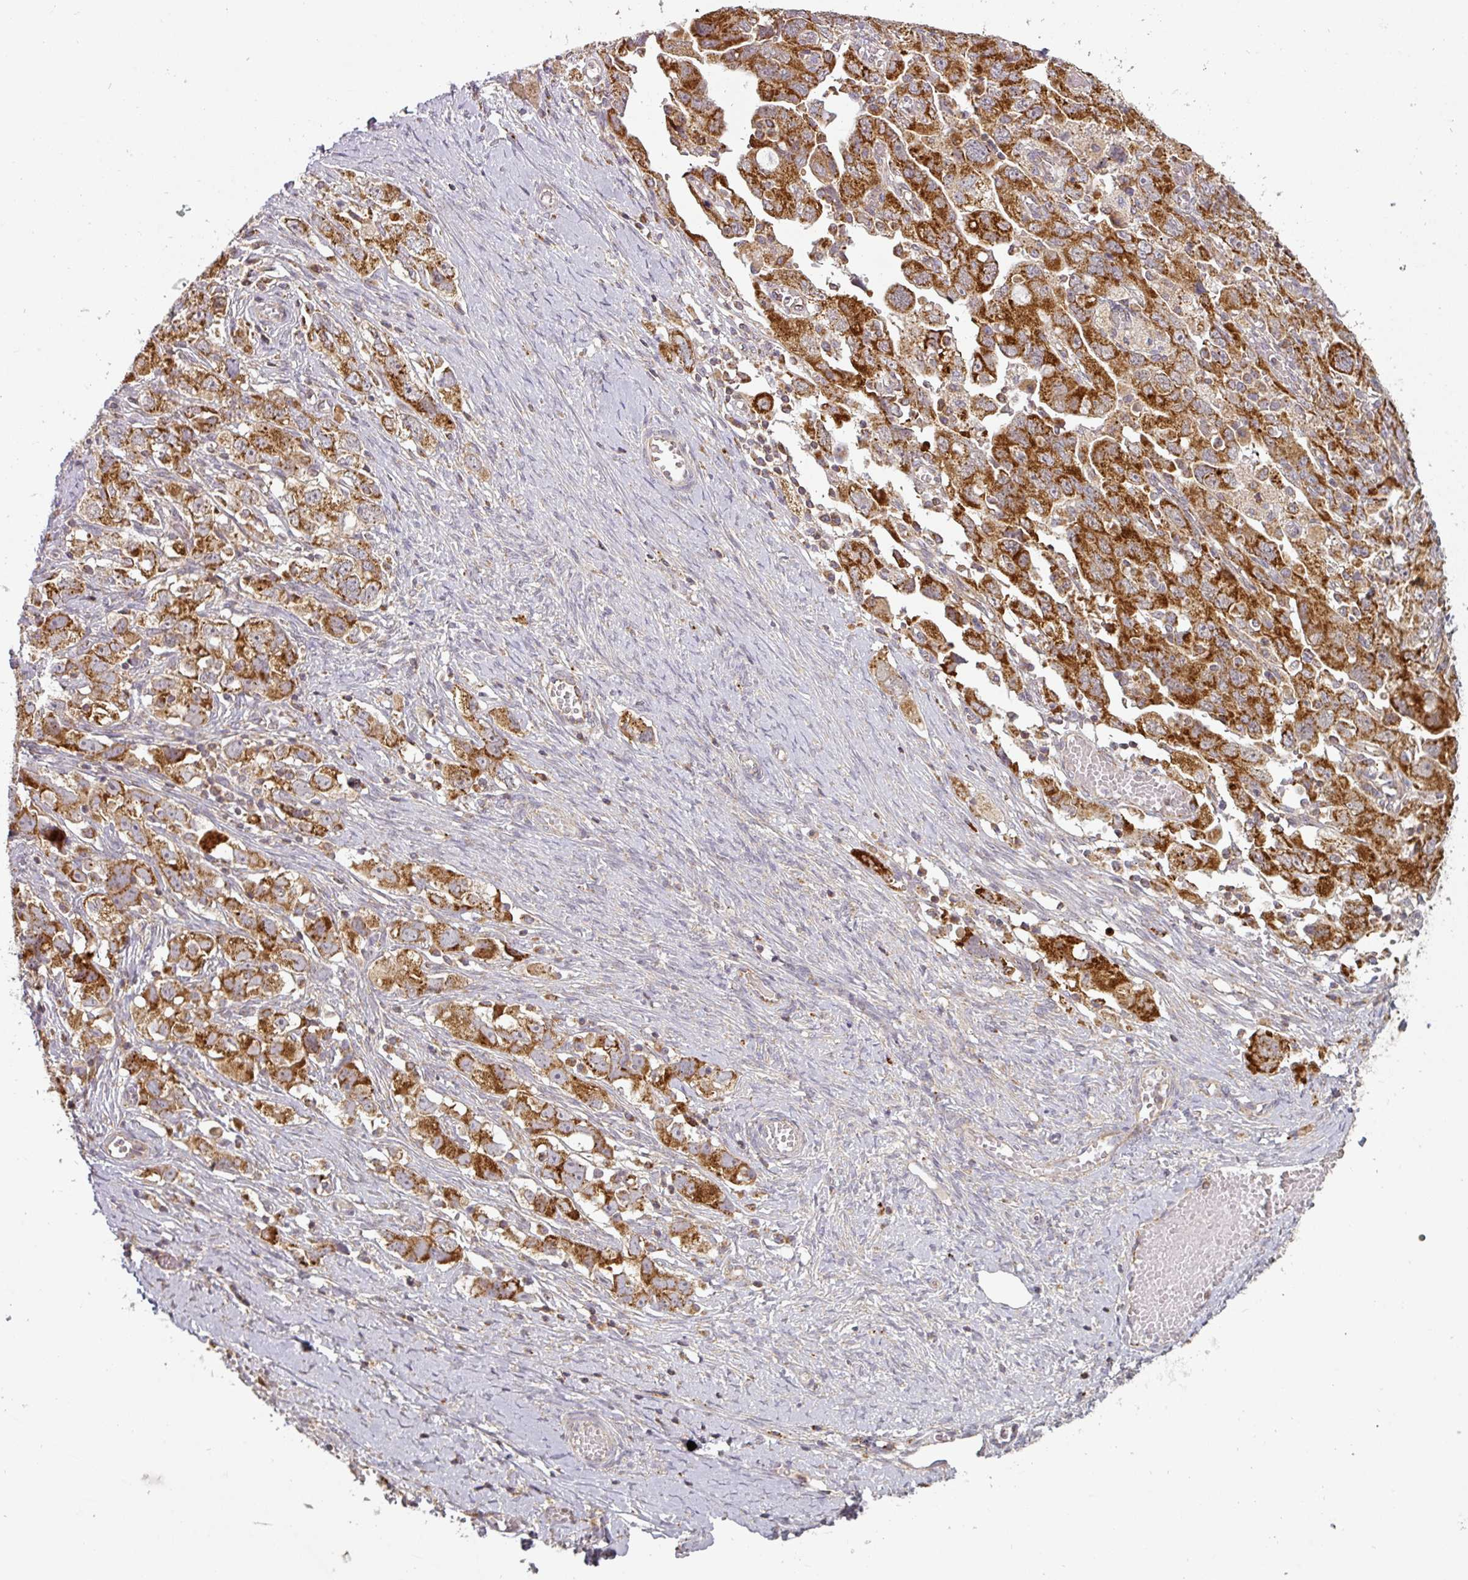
{"staining": {"intensity": "strong", "quantity": ">75%", "location": "cytoplasmic/membranous"}, "tissue": "ovarian cancer", "cell_type": "Tumor cells", "image_type": "cancer", "snomed": [{"axis": "morphology", "description": "Carcinoma, NOS"}, {"axis": "morphology", "description": "Cystadenocarcinoma, serous, NOS"}, {"axis": "topography", "description": "Ovary"}], "caption": "Immunohistochemical staining of human ovarian cancer demonstrates high levels of strong cytoplasmic/membranous staining in approximately >75% of tumor cells.", "gene": "MRPS16", "patient": {"sex": "female", "age": 69}}